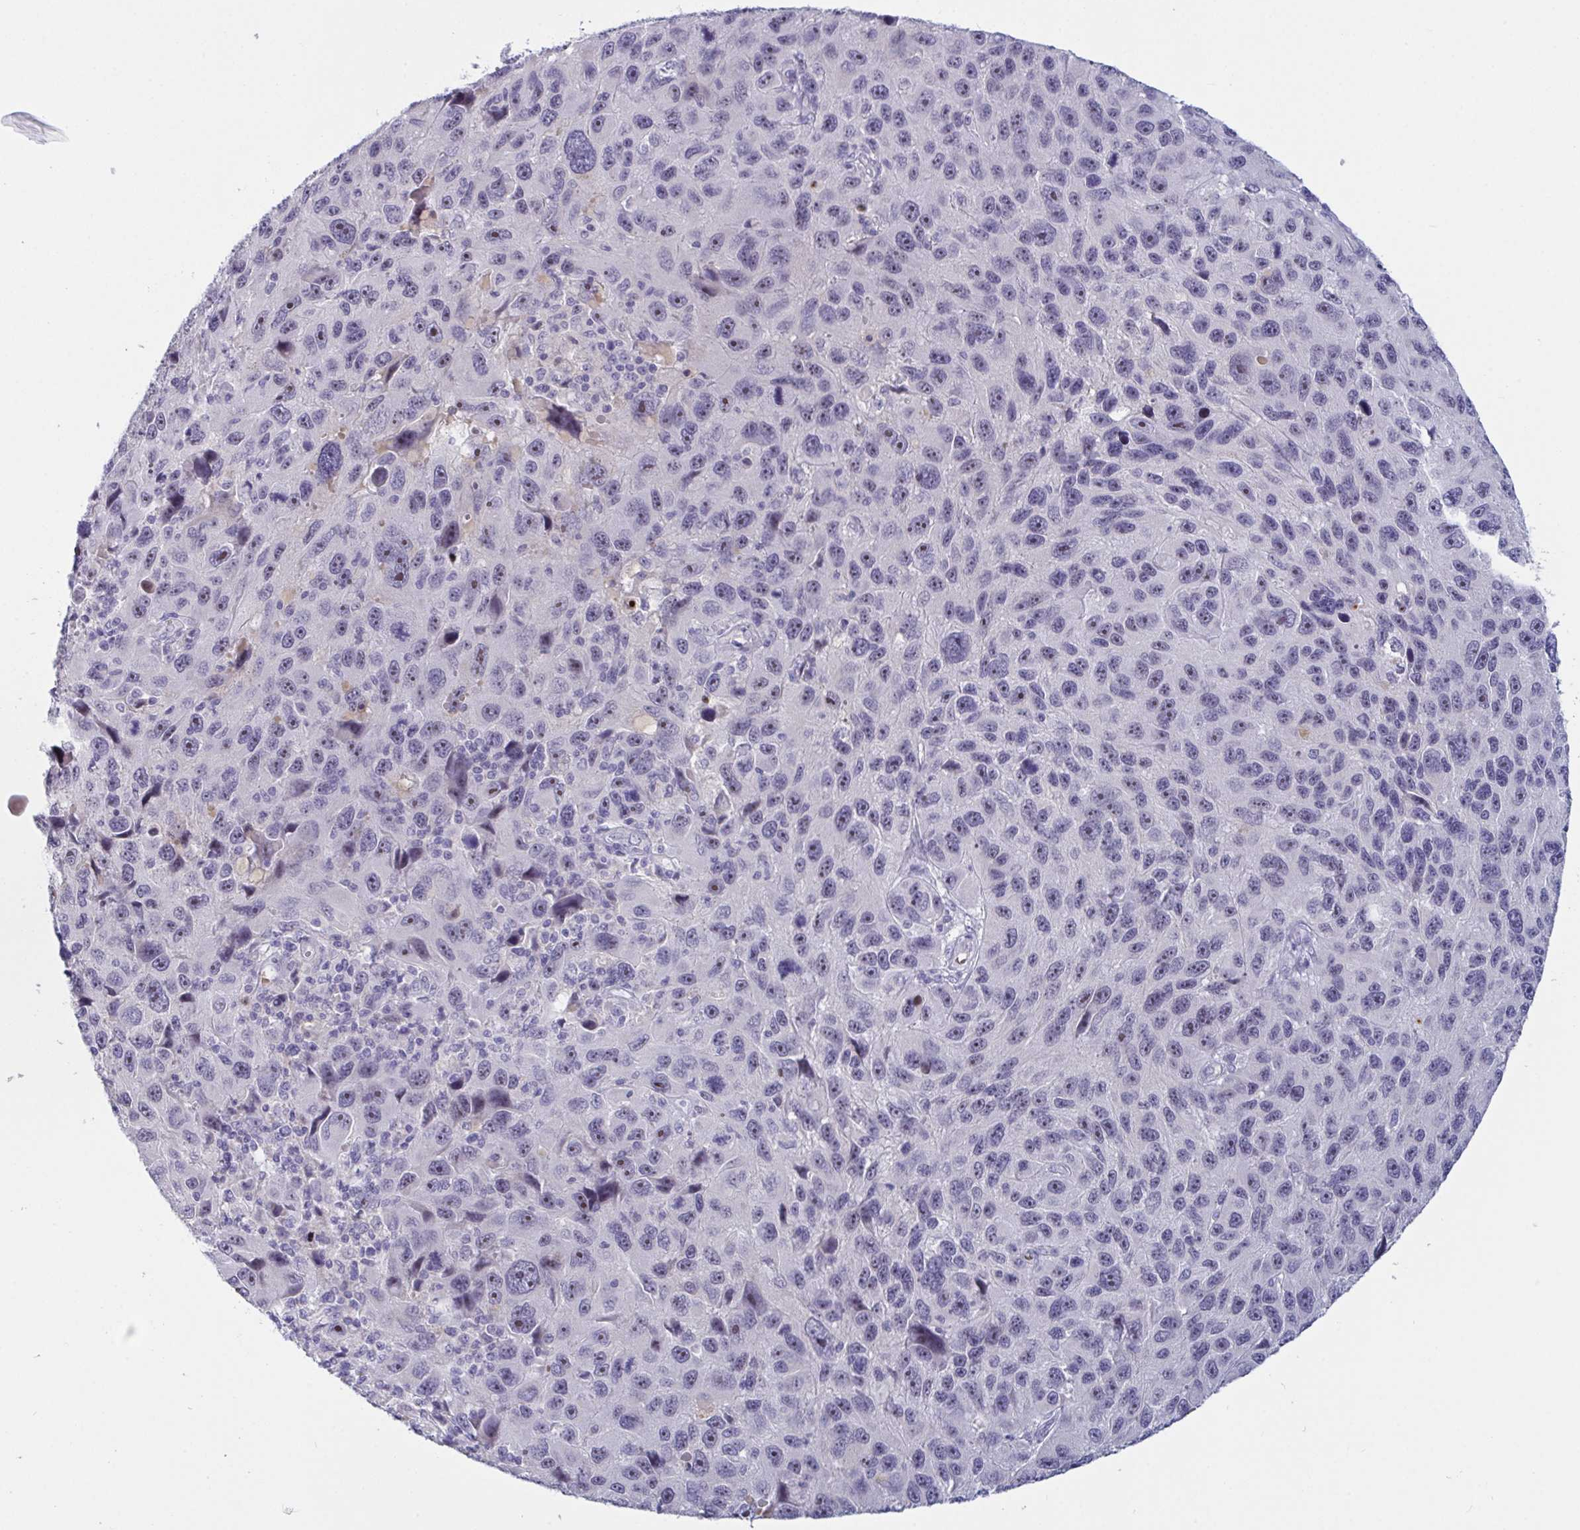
{"staining": {"intensity": "moderate", "quantity": "25%-75%", "location": "nuclear"}, "tissue": "melanoma", "cell_type": "Tumor cells", "image_type": "cancer", "snomed": [{"axis": "morphology", "description": "Malignant melanoma, NOS"}, {"axis": "topography", "description": "Skin"}], "caption": "Brown immunohistochemical staining in melanoma exhibits moderate nuclear positivity in approximately 25%-75% of tumor cells.", "gene": "MYC", "patient": {"sex": "male", "age": 53}}